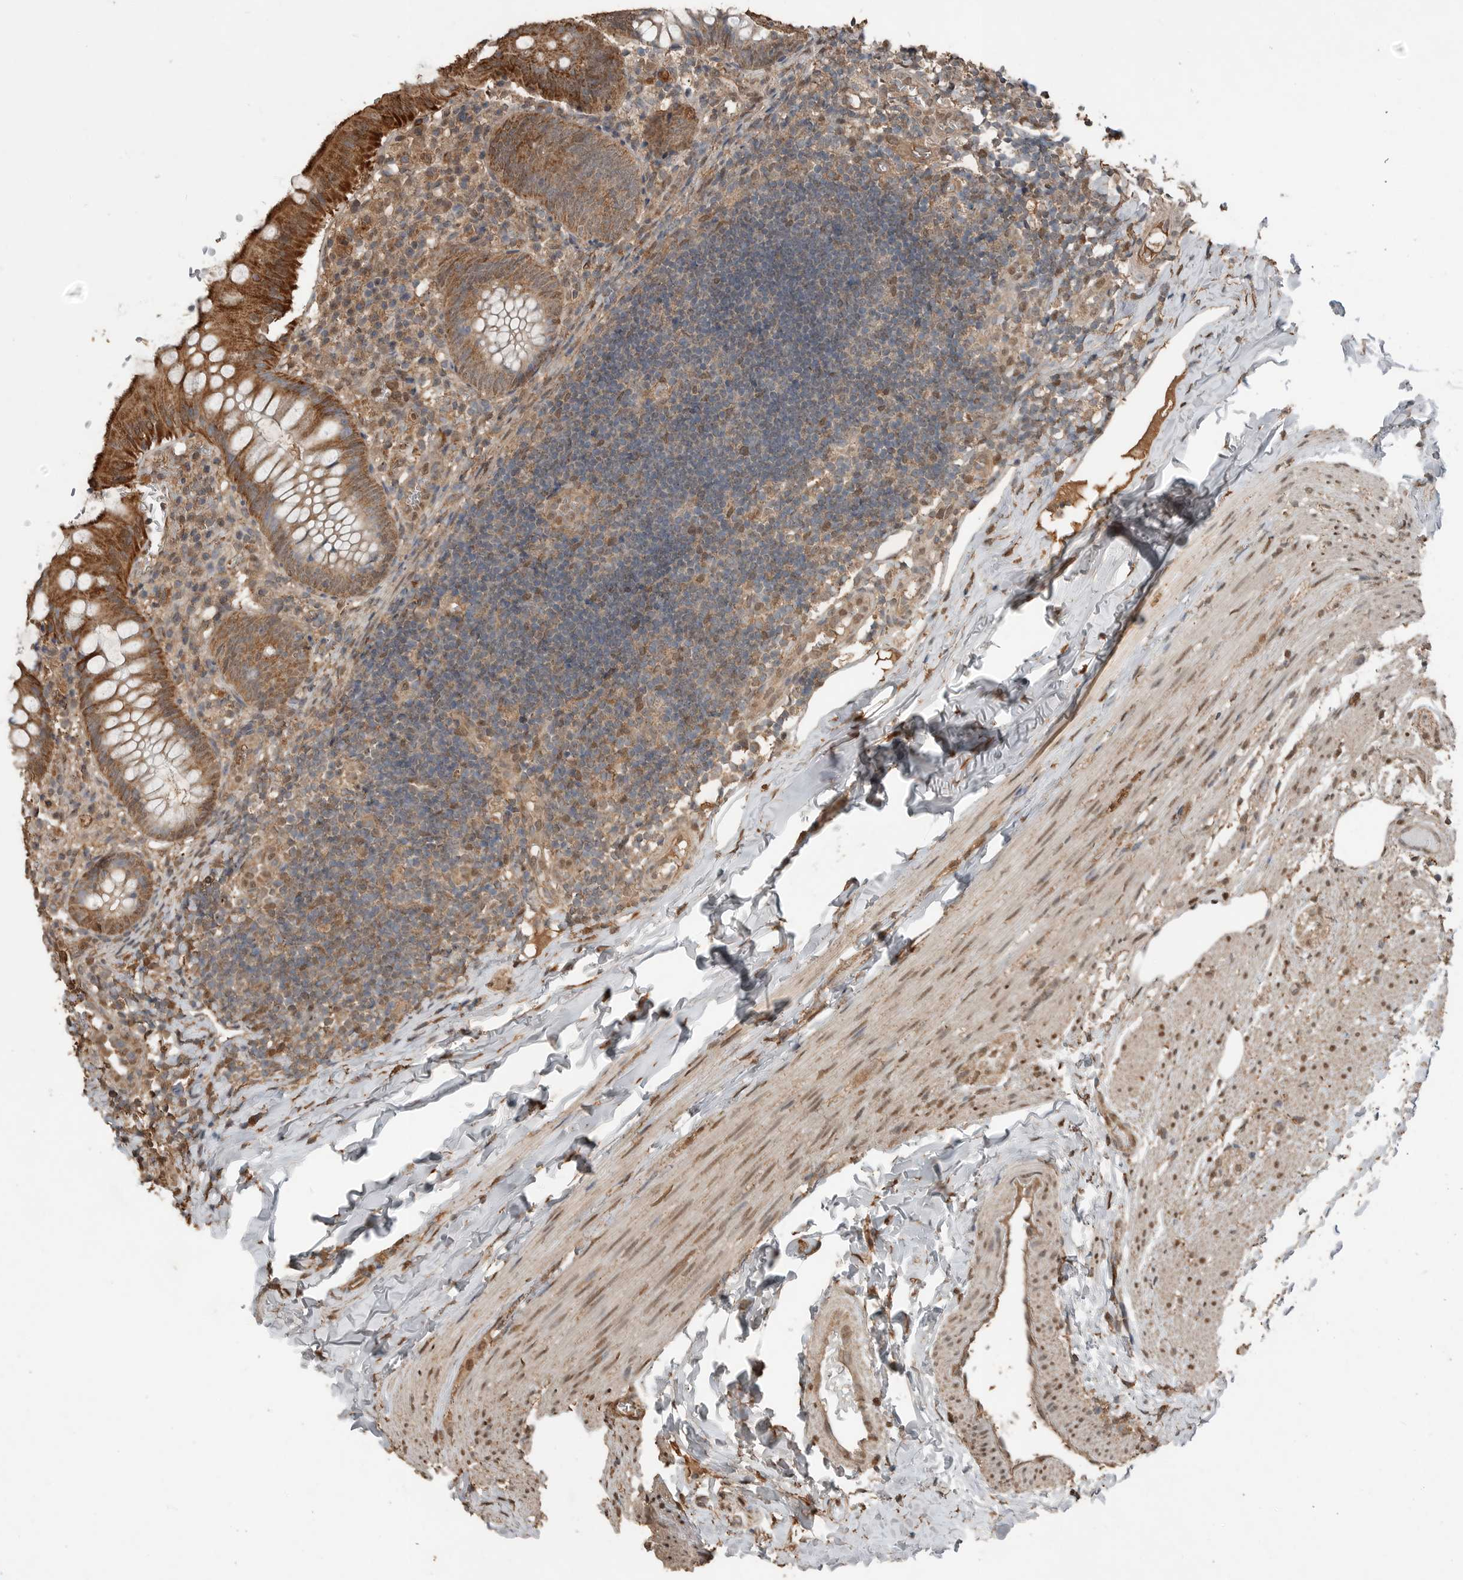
{"staining": {"intensity": "strong", "quantity": ">75%", "location": "cytoplasmic/membranous,nuclear"}, "tissue": "appendix", "cell_type": "Glandular cells", "image_type": "normal", "snomed": [{"axis": "morphology", "description": "Normal tissue, NOS"}, {"axis": "topography", "description": "Appendix"}], "caption": "Immunohistochemistry (IHC) of normal appendix reveals high levels of strong cytoplasmic/membranous,nuclear staining in about >75% of glandular cells.", "gene": "BLZF1", "patient": {"sex": "male", "age": 8}}